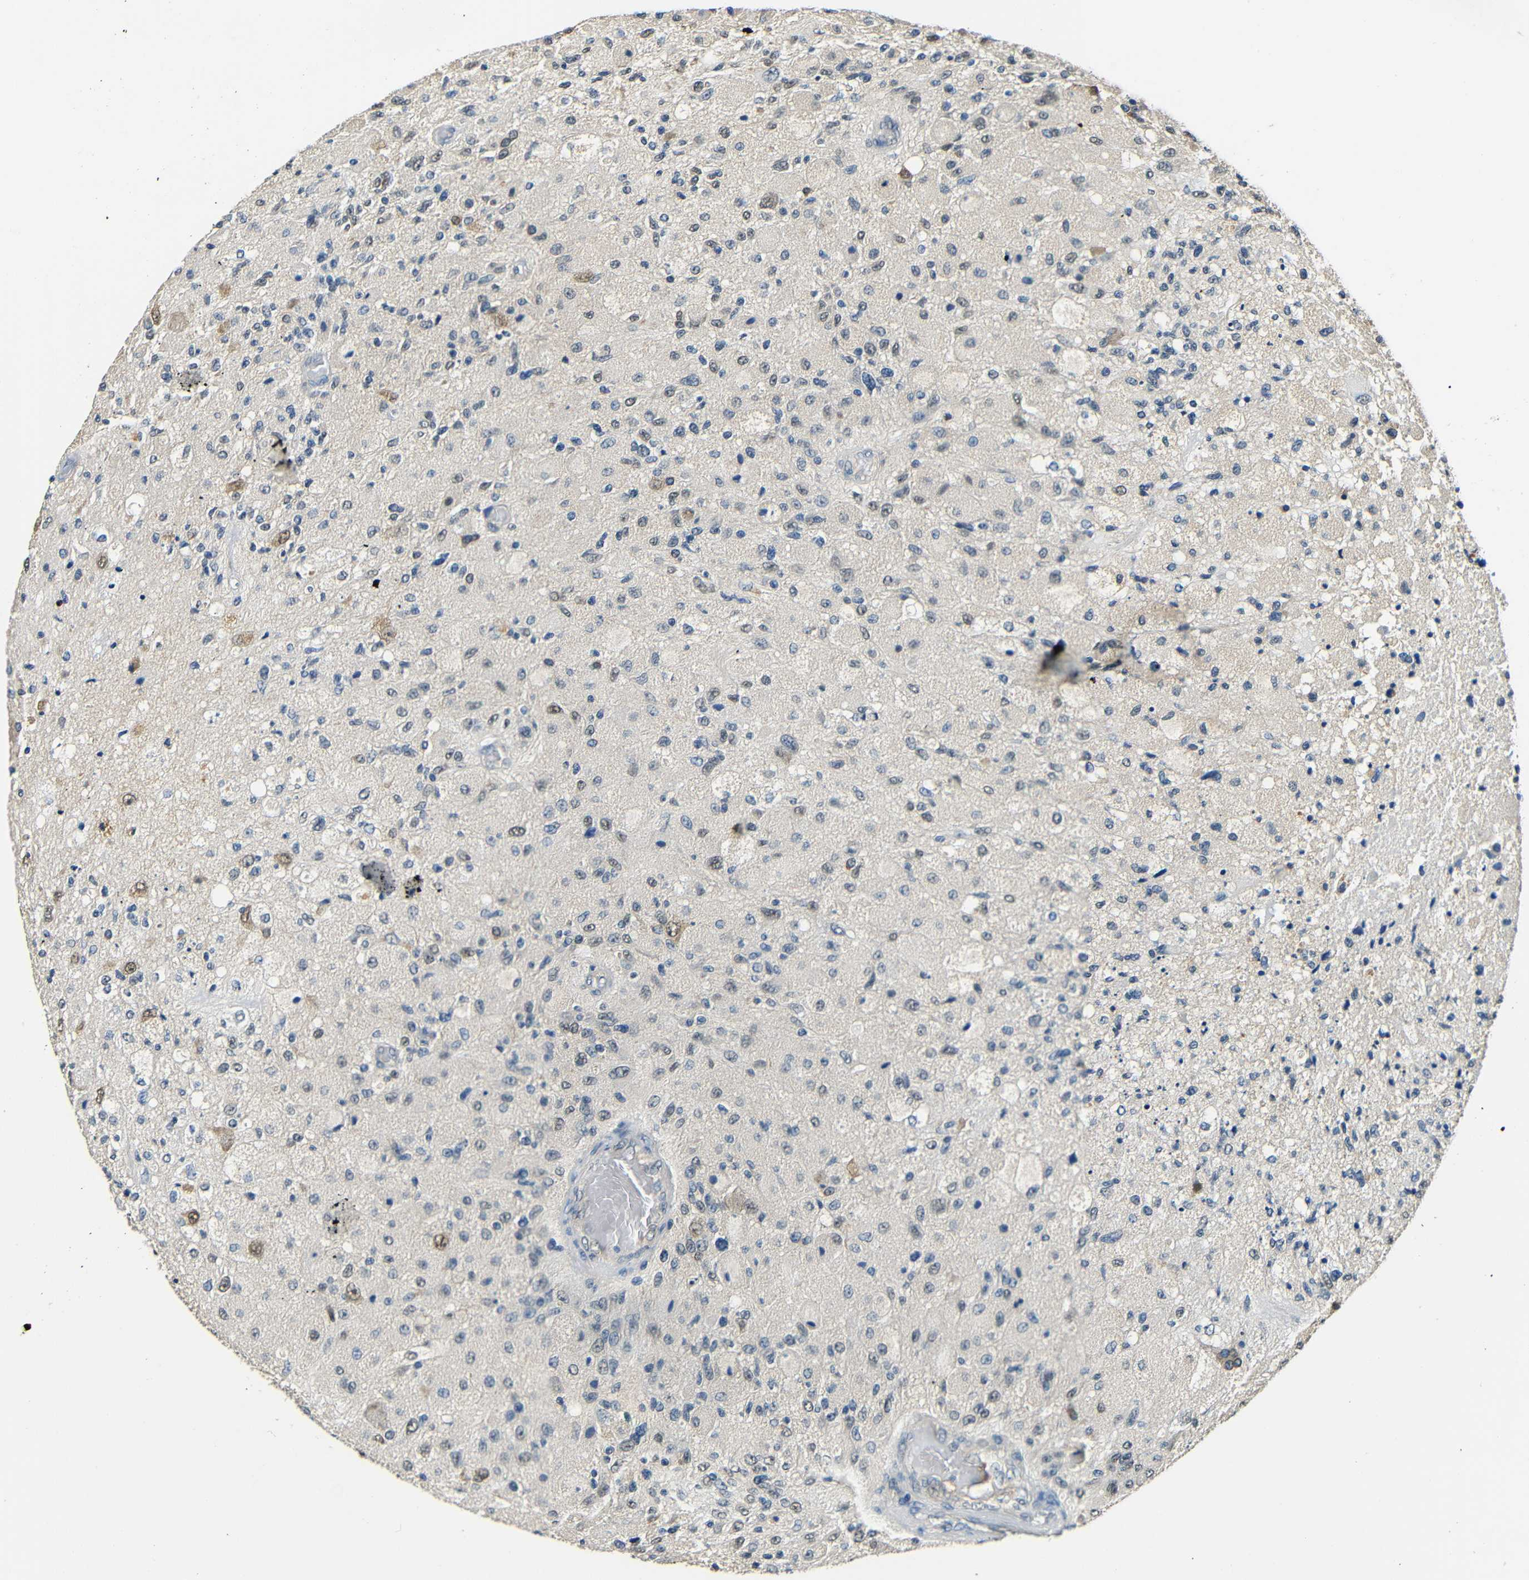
{"staining": {"intensity": "weak", "quantity": "<25%", "location": "nuclear"}, "tissue": "glioma", "cell_type": "Tumor cells", "image_type": "cancer", "snomed": [{"axis": "morphology", "description": "Normal tissue, NOS"}, {"axis": "morphology", "description": "Glioma, malignant, High grade"}, {"axis": "topography", "description": "Cerebral cortex"}], "caption": "An immunohistochemistry micrograph of high-grade glioma (malignant) is shown. There is no staining in tumor cells of high-grade glioma (malignant). (DAB IHC with hematoxylin counter stain).", "gene": "ADAP1", "patient": {"sex": "male", "age": 77}}